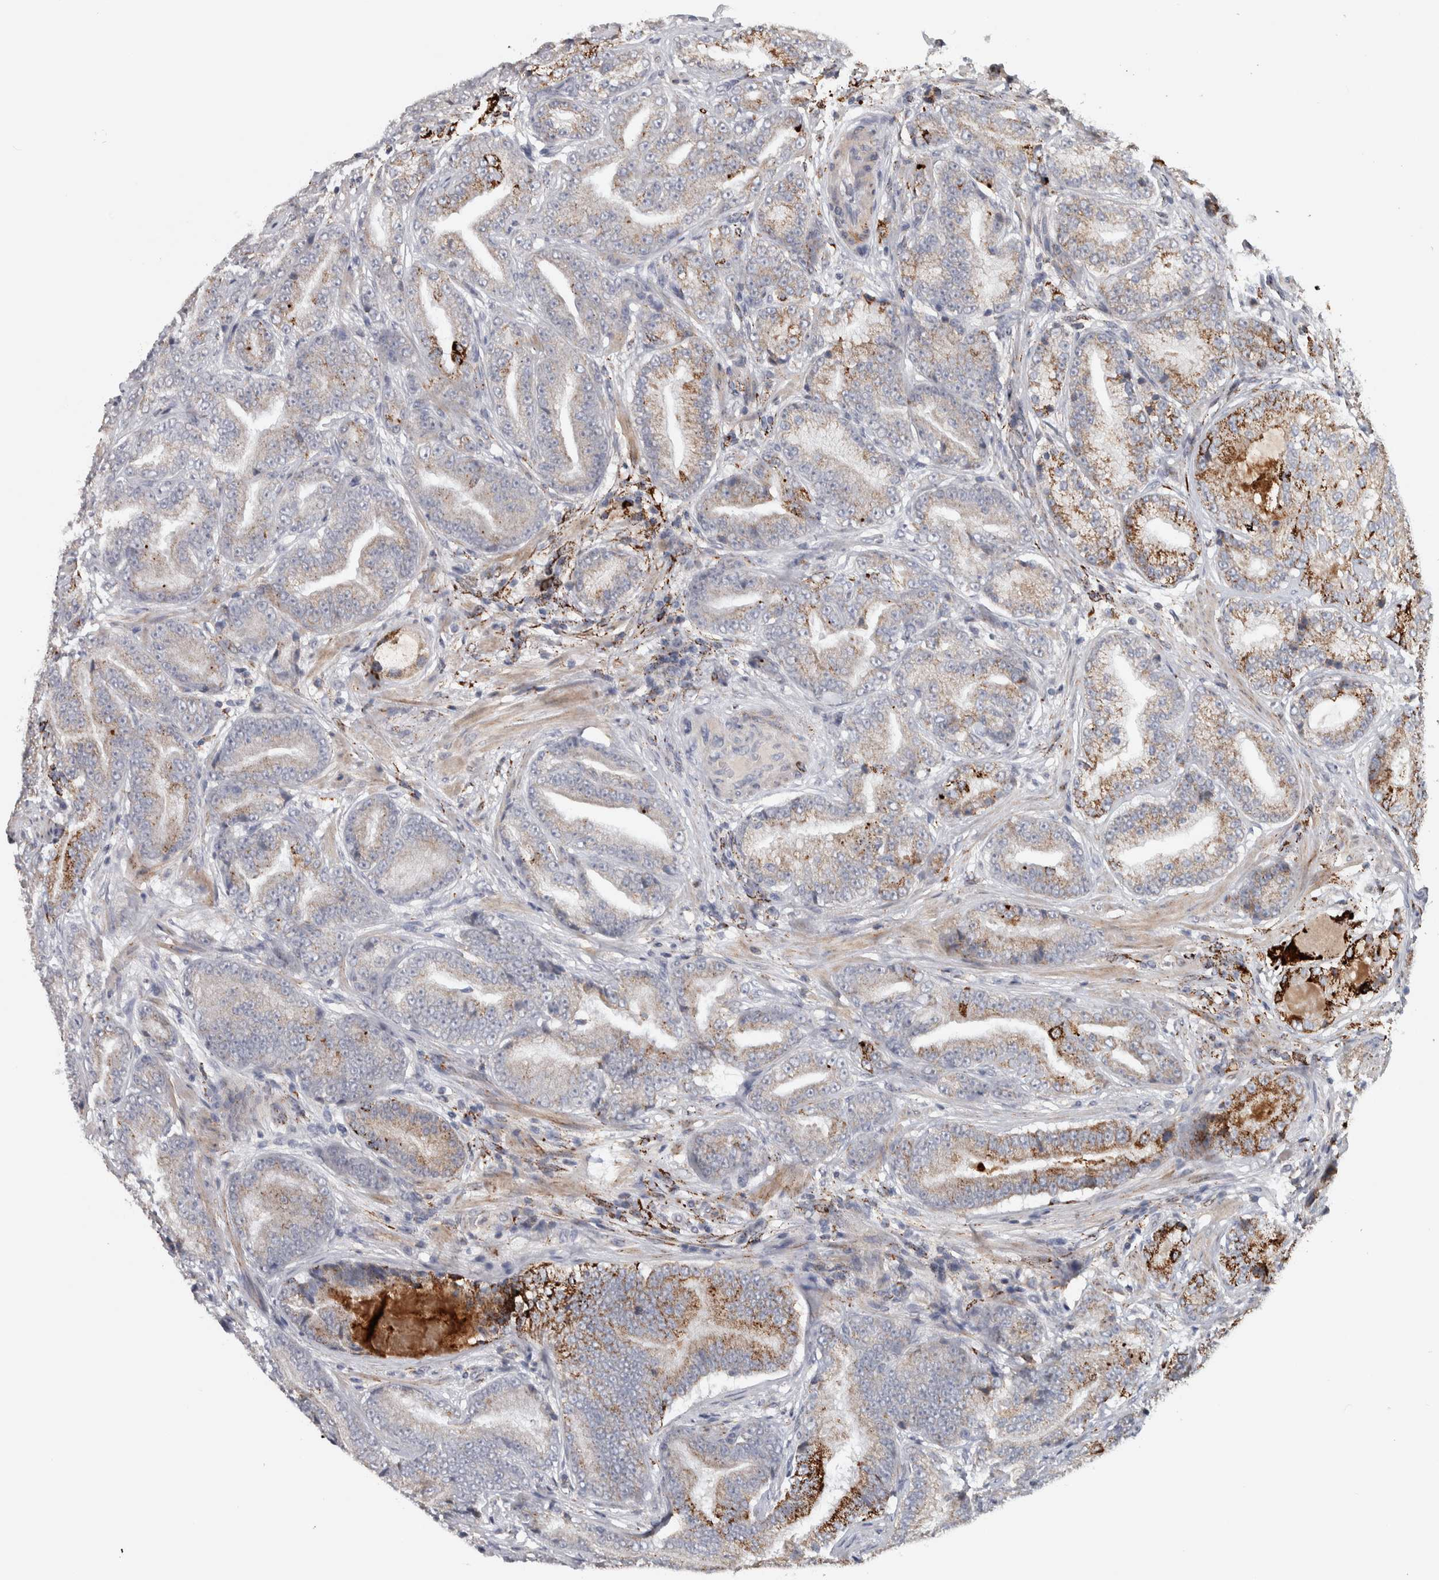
{"staining": {"intensity": "moderate", "quantity": "25%-75%", "location": "cytoplasmic/membranous"}, "tissue": "prostate cancer", "cell_type": "Tumor cells", "image_type": "cancer", "snomed": [{"axis": "morphology", "description": "Adenocarcinoma, High grade"}, {"axis": "topography", "description": "Prostate"}], "caption": "The image reveals staining of prostate cancer, revealing moderate cytoplasmic/membranous protein staining (brown color) within tumor cells. Immunohistochemistry (ihc) stains the protein in brown and the nuclei are stained blue.", "gene": "FAM78A", "patient": {"sex": "male", "age": 55}}